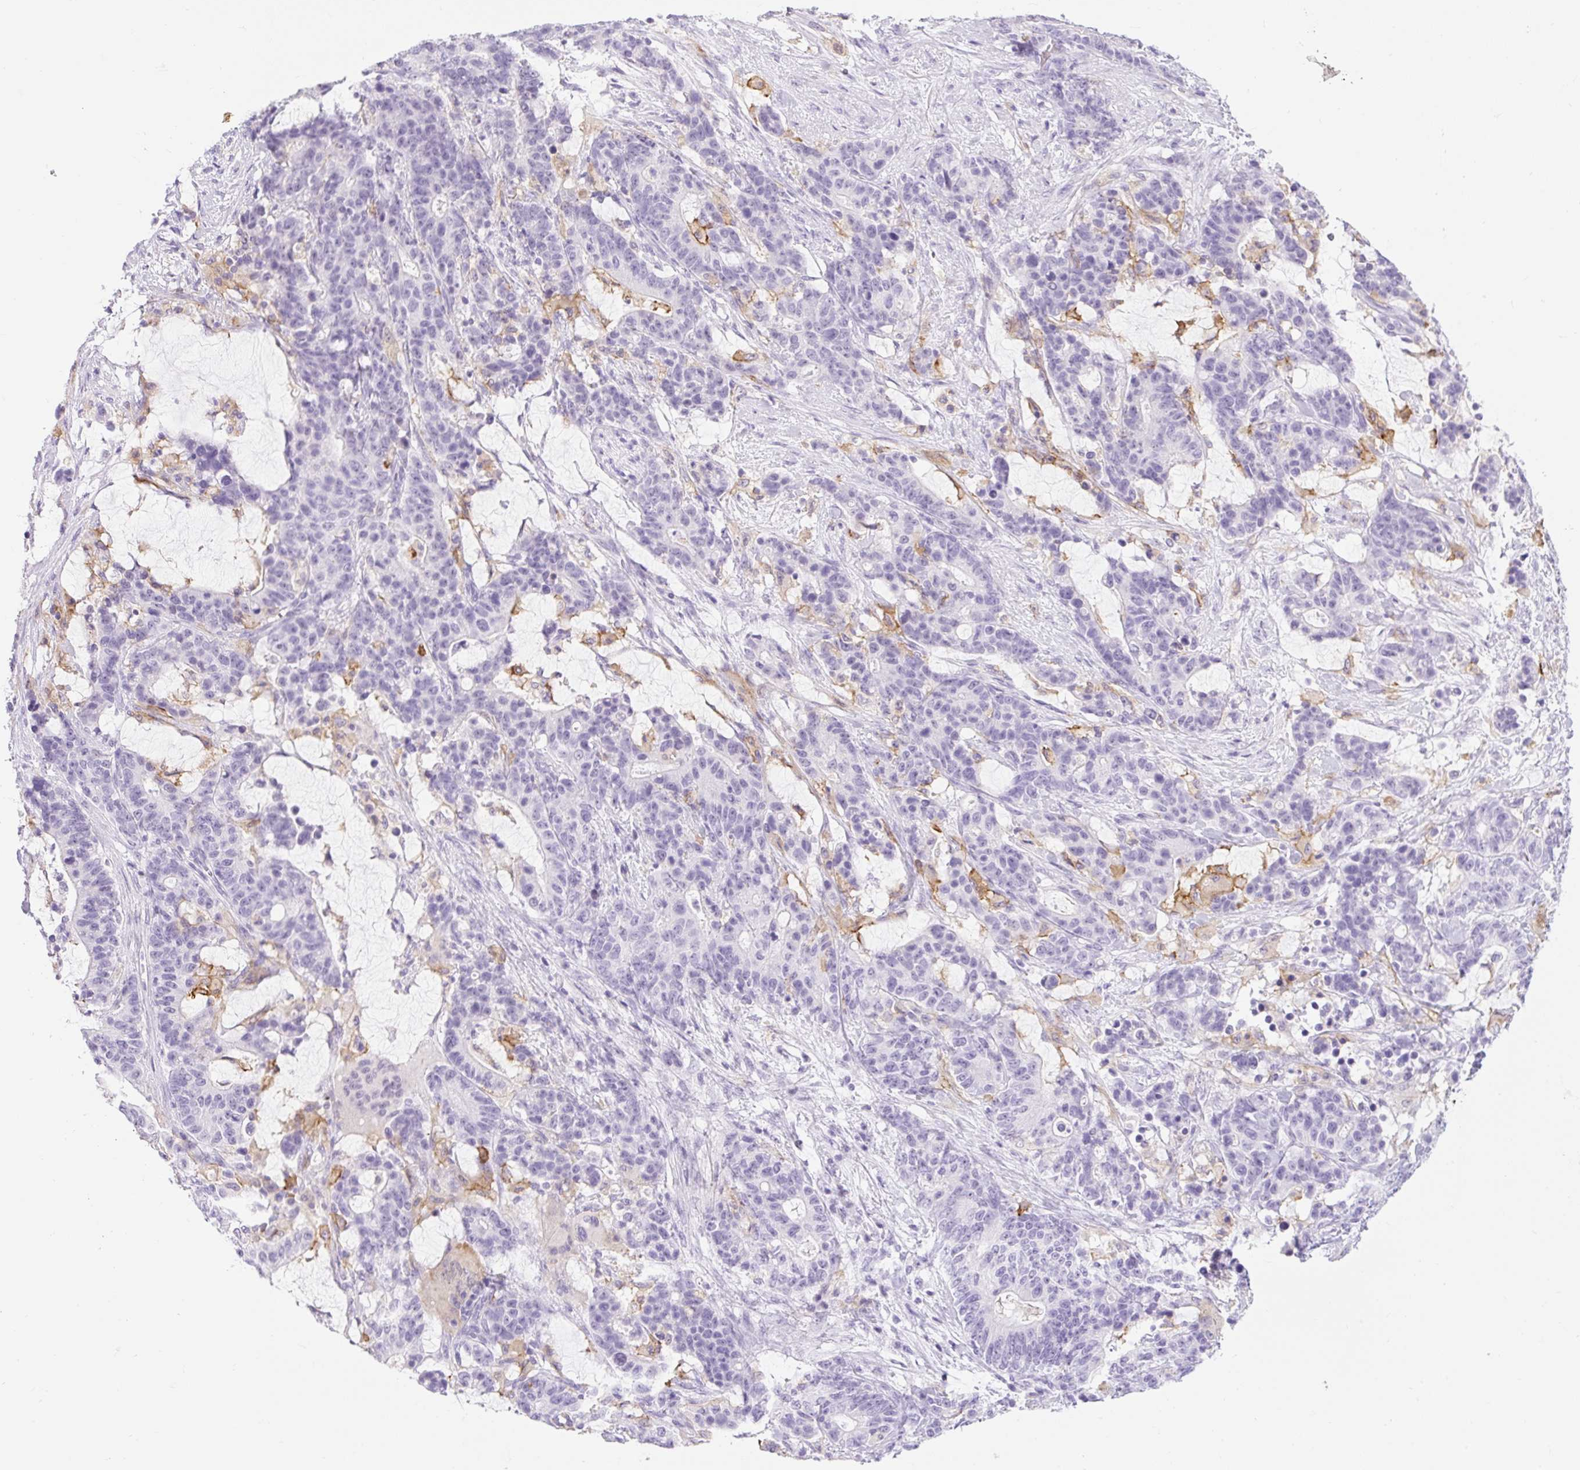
{"staining": {"intensity": "negative", "quantity": "none", "location": "none"}, "tissue": "stomach cancer", "cell_type": "Tumor cells", "image_type": "cancer", "snomed": [{"axis": "morphology", "description": "Normal tissue, NOS"}, {"axis": "morphology", "description": "Adenocarcinoma, NOS"}, {"axis": "topography", "description": "Stomach"}], "caption": "Immunohistochemical staining of stomach cancer shows no significant staining in tumor cells.", "gene": "SIGLEC1", "patient": {"sex": "female", "age": 64}}